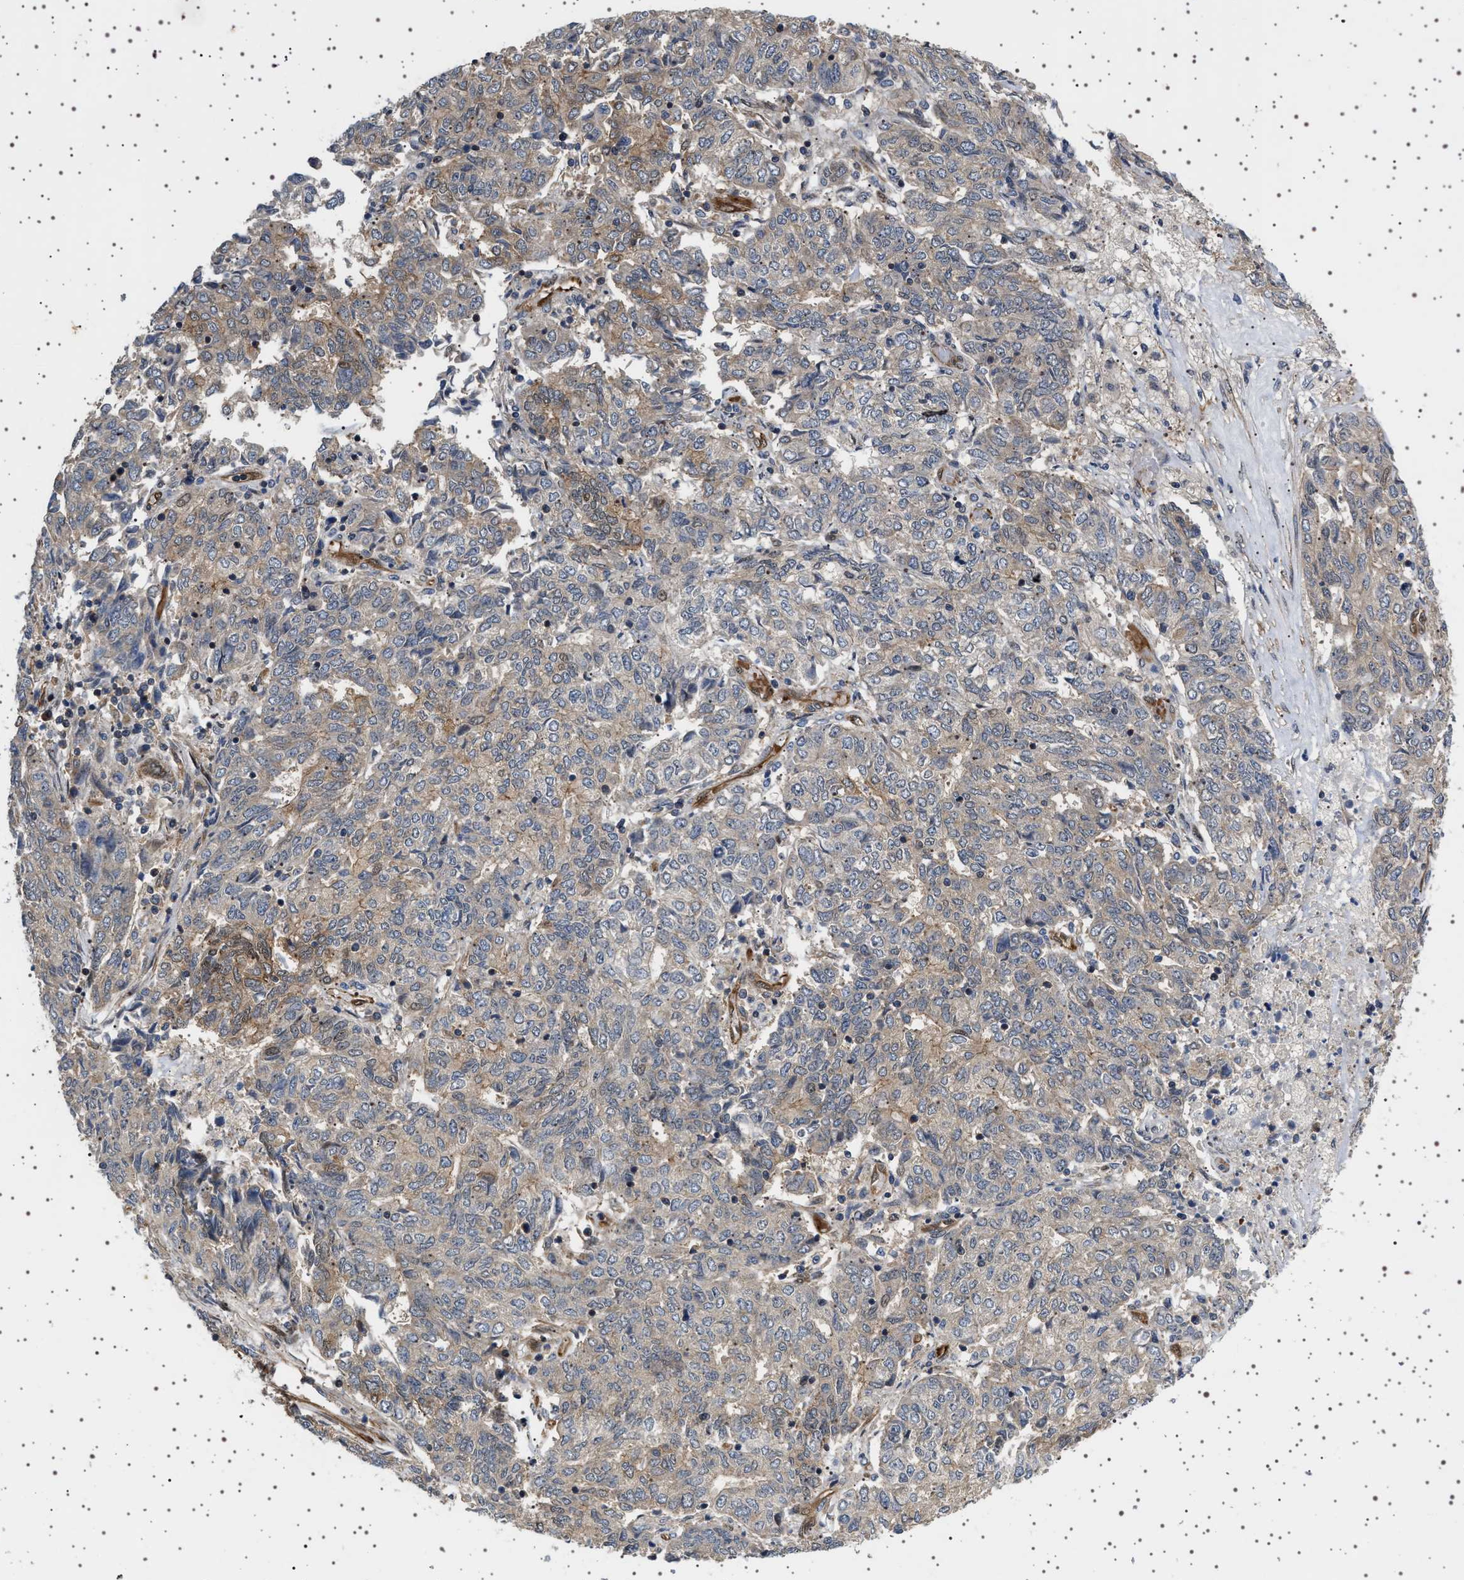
{"staining": {"intensity": "moderate", "quantity": "<25%", "location": "cytoplasmic/membranous"}, "tissue": "endometrial cancer", "cell_type": "Tumor cells", "image_type": "cancer", "snomed": [{"axis": "morphology", "description": "Adenocarcinoma, NOS"}, {"axis": "topography", "description": "Endometrium"}], "caption": "Adenocarcinoma (endometrial) tissue displays moderate cytoplasmic/membranous positivity in approximately <25% of tumor cells, visualized by immunohistochemistry. Nuclei are stained in blue.", "gene": "BAG3", "patient": {"sex": "female", "age": 80}}